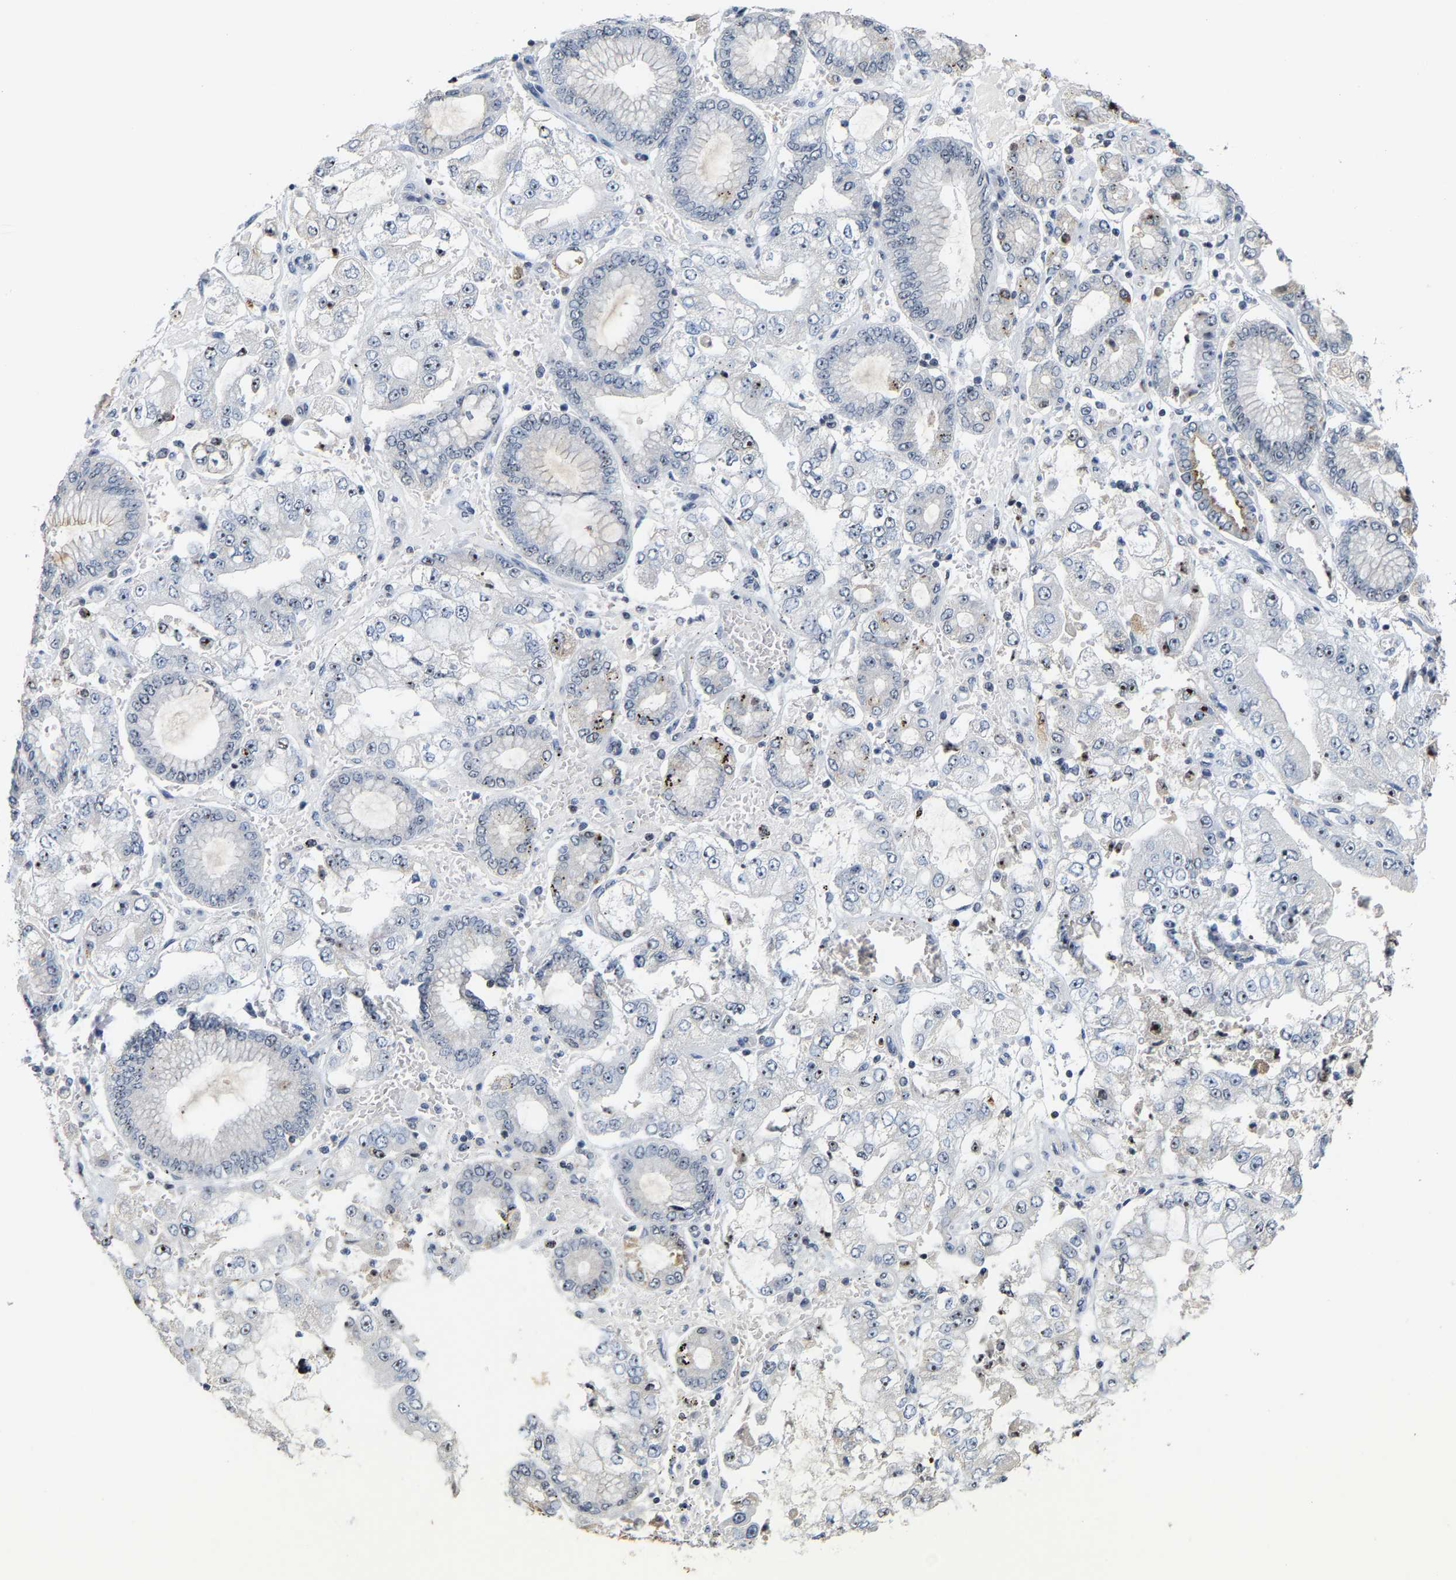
{"staining": {"intensity": "negative", "quantity": "none", "location": "none"}, "tissue": "stomach cancer", "cell_type": "Tumor cells", "image_type": "cancer", "snomed": [{"axis": "morphology", "description": "Adenocarcinoma, NOS"}, {"axis": "topography", "description": "Stomach"}], "caption": "This is an IHC micrograph of human stomach cancer (adenocarcinoma). There is no expression in tumor cells.", "gene": "NOP58", "patient": {"sex": "male", "age": 76}}